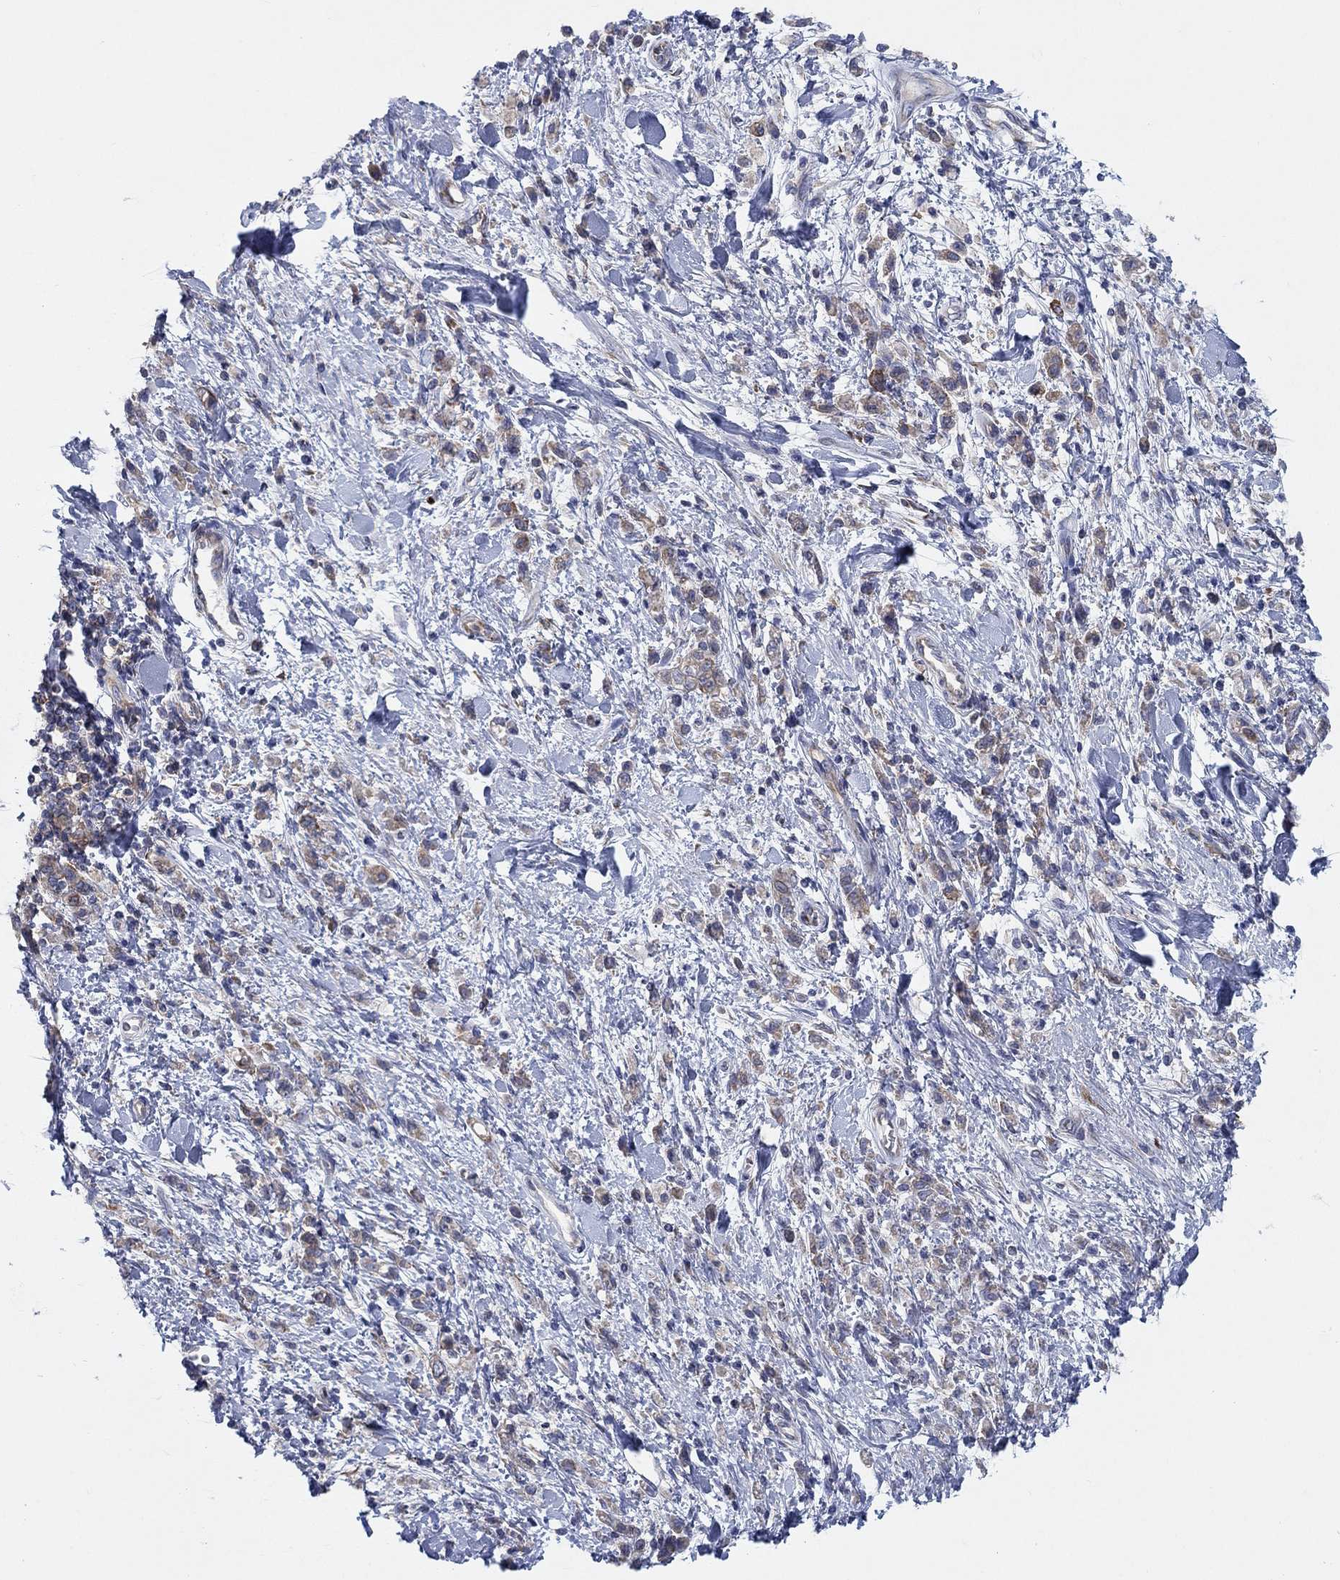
{"staining": {"intensity": "moderate", "quantity": "25%-75%", "location": "cytoplasmic/membranous"}, "tissue": "stomach cancer", "cell_type": "Tumor cells", "image_type": "cancer", "snomed": [{"axis": "morphology", "description": "Adenocarcinoma, NOS"}, {"axis": "topography", "description": "Stomach"}], "caption": "A brown stain shows moderate cytoplasmic/membranous staining of a protein in human adenocarcinoma (stomach) tumor cells. Ihc stains the protein in brown and the nuclei are stained blue.", "gene": "TMEM59", "patient": {"sex": "male", "age": 77}}